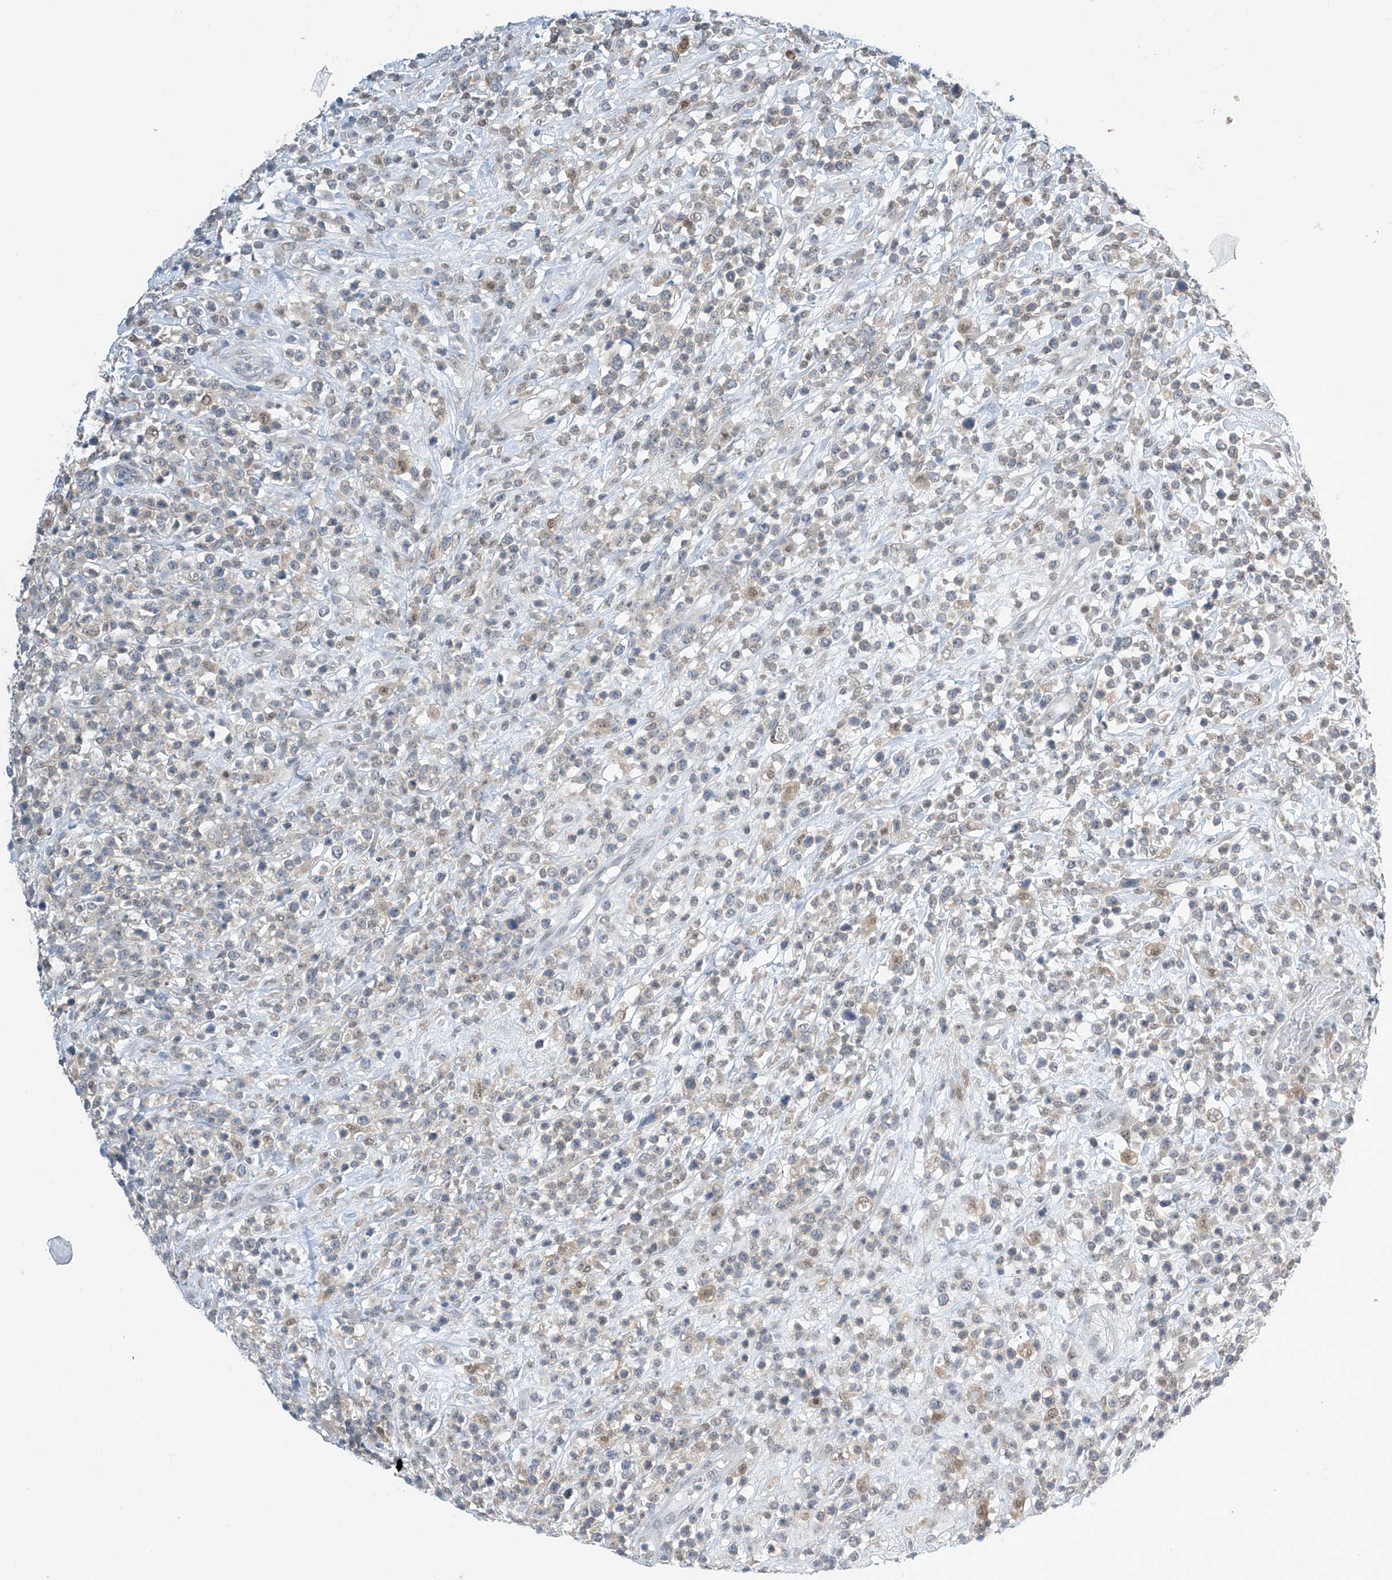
{"staining": {"intensity": "weak", "quantity": "<25%", "location": "cytoplasmic/membranous"}, "tissue": "lymphoma", "cell_type": "Tumor cells", "image_type": "cancer", "snomed": [{"axis": "morphology", "description": "Malignant lymphoma, non-Hodgkin's type, High grade"}, {"axis": "topography", "description": "Colon"}], "caption": "High magnification brightfield microscopy of lymphoma stained with DAB (3,3'-diaminobenzidine) (brown) and counterstained with hematoxylin (blue): tumor cells show no significant positivity.", "gene": "APLF", "patient": {"sex": "female", "age": 53}}